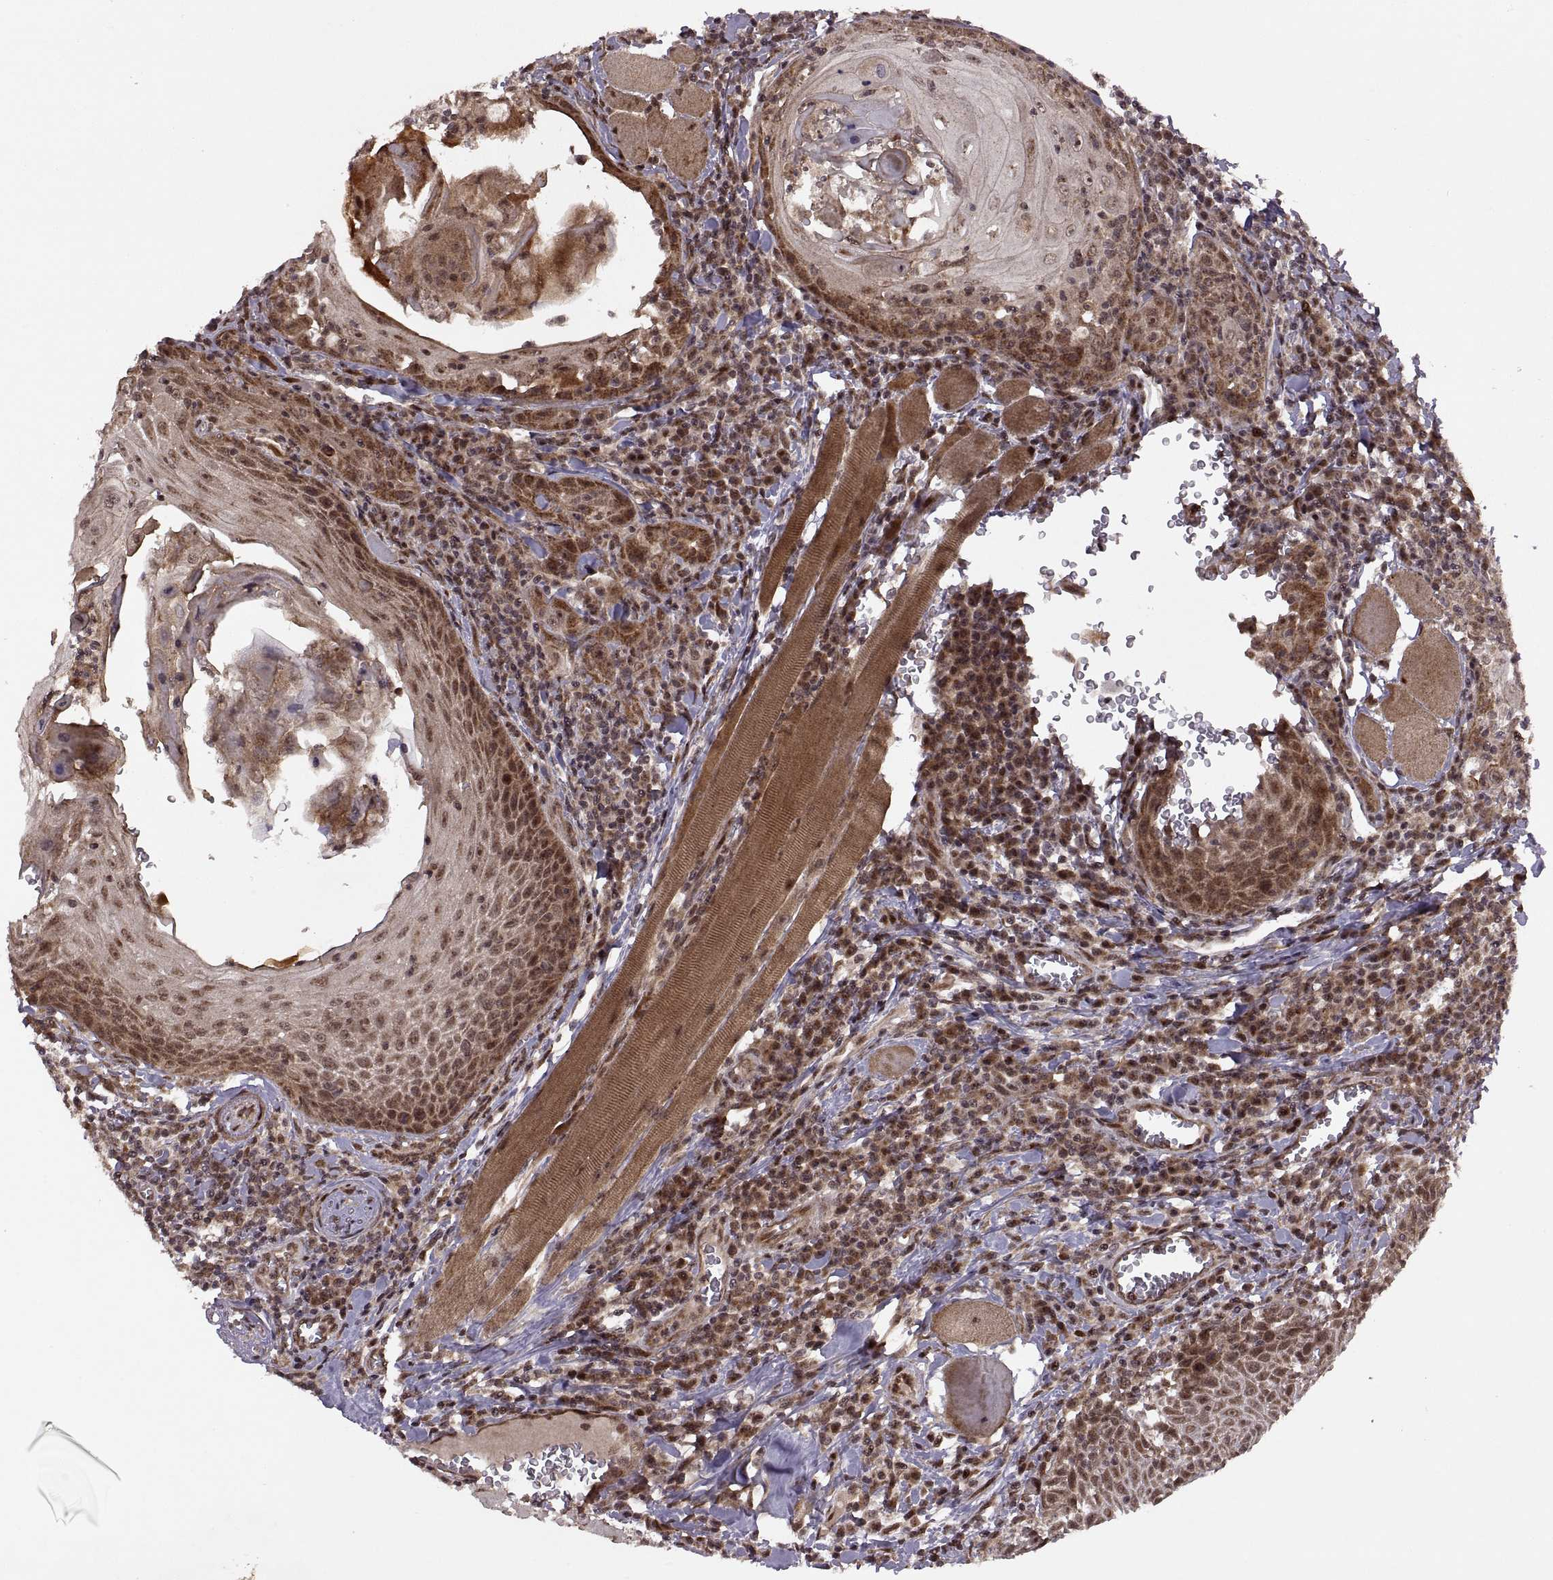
{"staining": {"intensity": "moderate", "quantity": ">75%", "location": "cytoplasmic/membranous,nuclear"}, "tissue": "head and neck cancer", "cell_type": "Tumor cells", "image_type": "cancer", "snomed": [{"axis": "morphology", "description": "Normal tissue, NOS"}, {"axis": "morphology", "description": "Squamous cell carcinoma, NOS"}, {"axis": "topography", "description": "Oral tissue"}, {"axis": "topography", "description": "Head-Neck"}], "caption": "Protein analysis of head and neck cancer (squamous cell carcinoma) tissue reveals moderate cytoplasmic/membranous and nuclear expression in approximately >75% of tumor cells.", "gene": "PTOV1", "patient": {"sex": "male", "age": 52}}